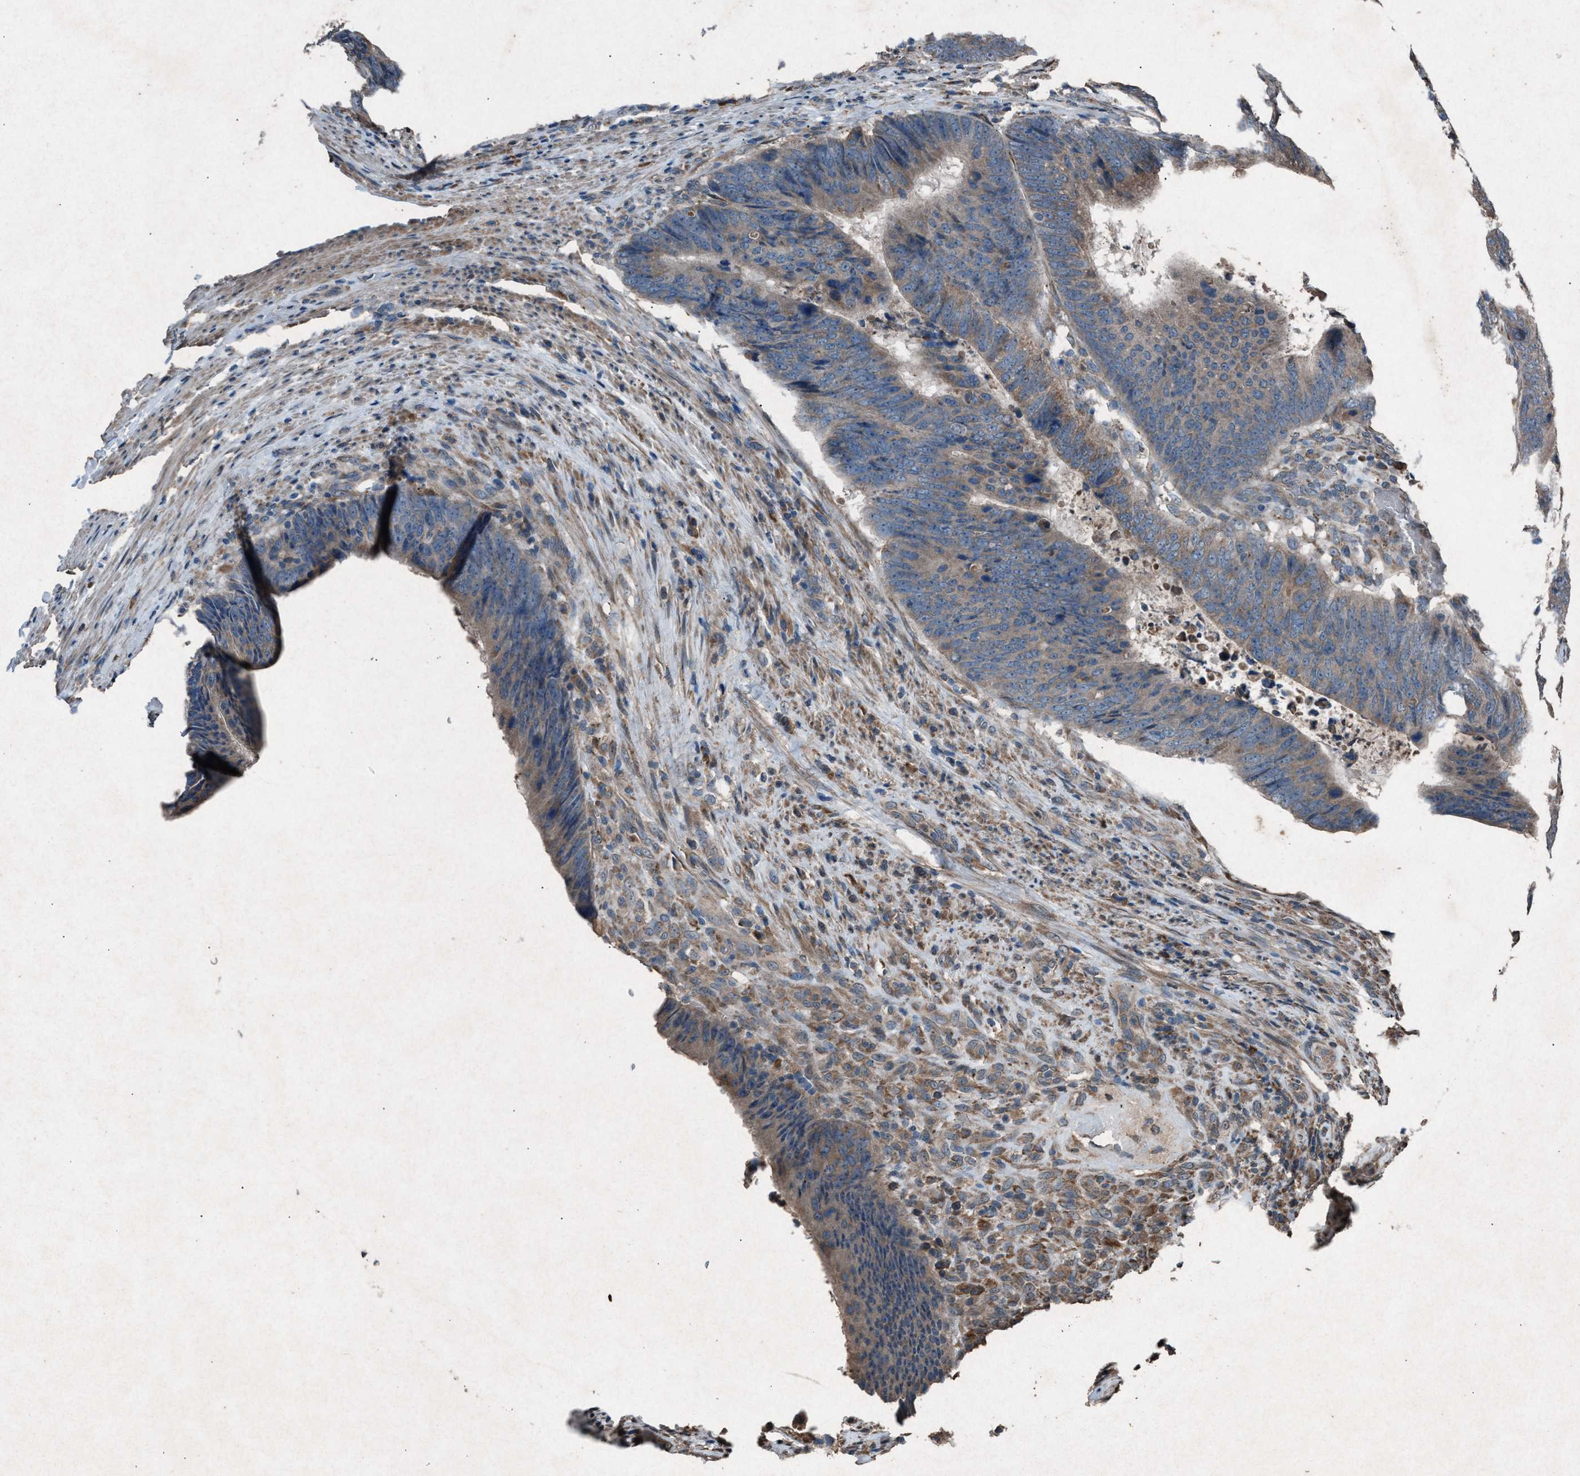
{"staining": {"intensity": "weak", "quantity": ">75%", "location": "cytoplasmic/membranous"}, "tissue": "colorectal cancer", "cell_type": "Tumor cells", "image_type": "cancer", "snomed": [{"axis": "morphology", "description": "Adenocarcinoma, NOS"}, {"axis": "topography", "description": "Colon"}], "caption": "This image displays adenocarcinoma (colorectal) stained with IHC to label a protein in brown. The cytoplasmic/membranous of tumor cells show weak positivity for the protein. Nuclei are counter-stained blue.", "gene": "CALR", "patient": {"sex": "male", "age": 56}}